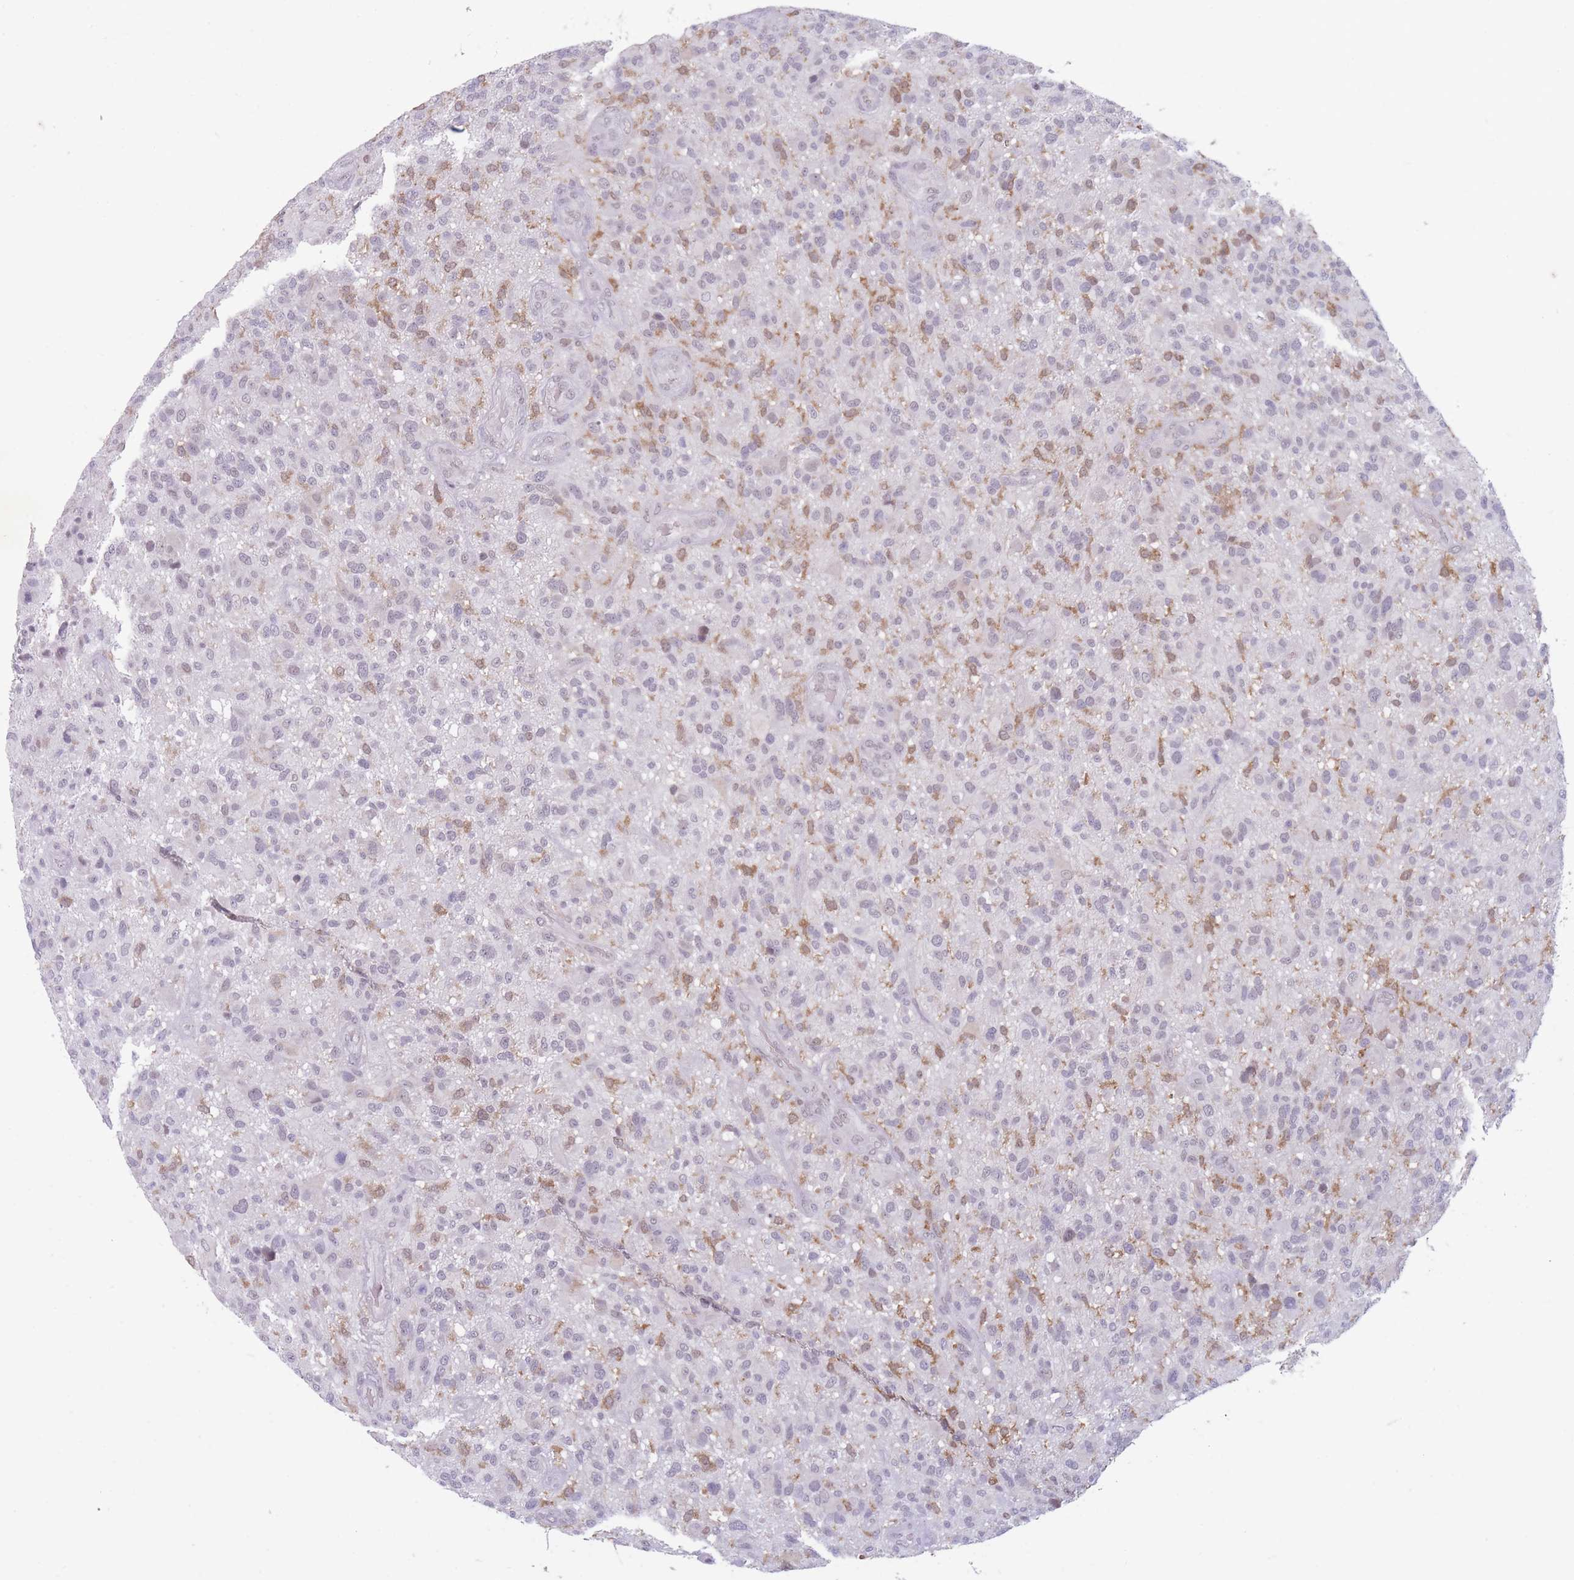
{"staining": {"intensity": "moderate", "quantity": "<25%", "location": "cytoplasmic/membranous"}, "tissue": "glioma", "cell_type": "Tumor cells", "image_type": "cancer", "snomed": [{"axis": "morphology", "description": "Glioma, malignant, High grade"}, {"axis": "topography", "description": "Brain"}], "caption": "This photomicrograph exhibits malignant glioma (high-grade) stained with immunohistochemistry (IHC) to label a protein in brown. The cytoplasmic/membranous of tumor cells show moderate positivity for the protein. Nuclei are counter-stained blue.", "gene": "ARID3B", "patient": {"sex": "male", "age": 47}}